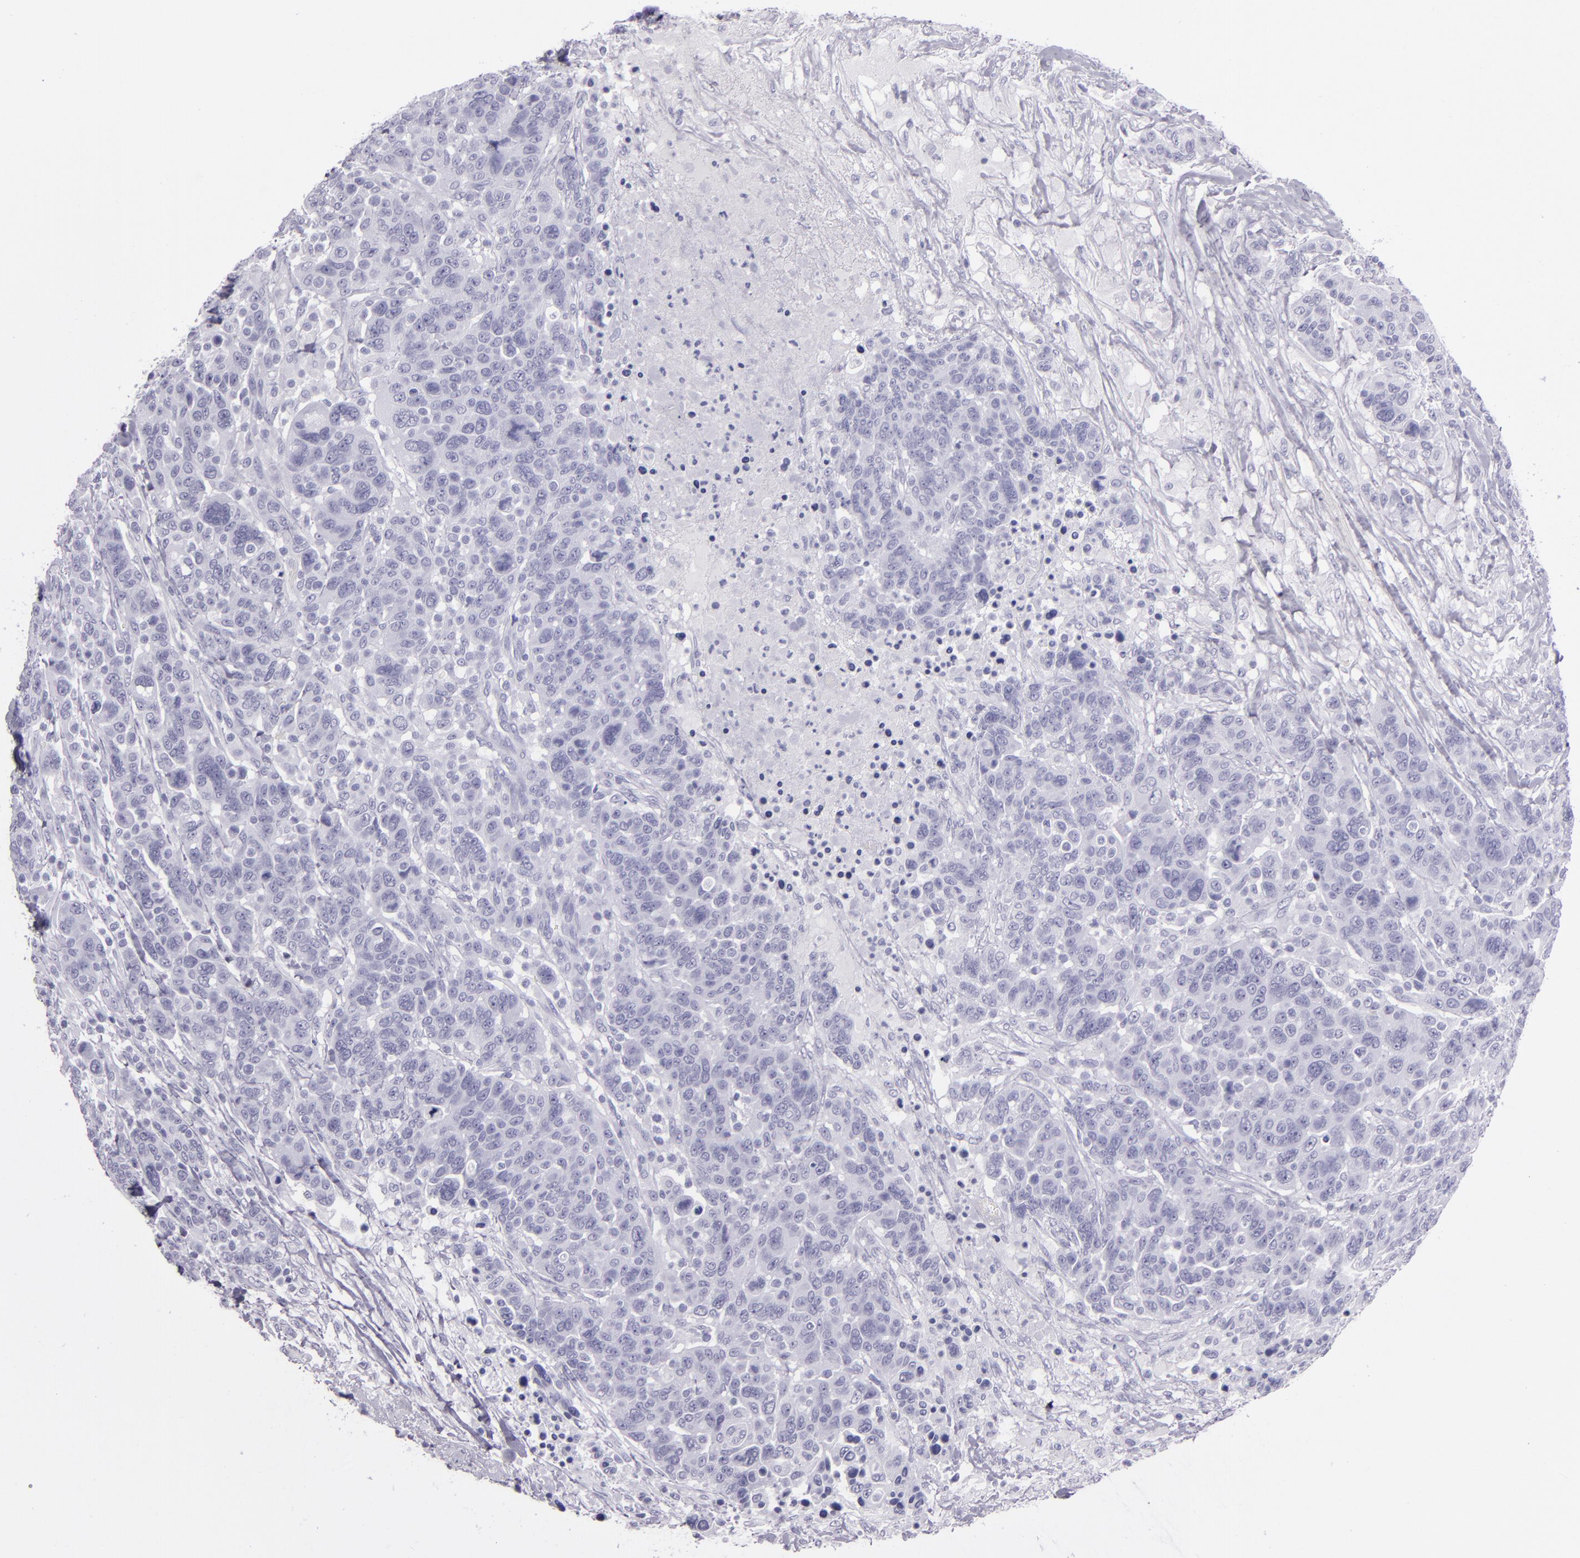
{"staining": {"intensity": "negative", "quantity": "none", "location": "none"}, "tissue": "breast cancer", "cell_type": "Tumor cells", "image_type": "cancer", "snomed": [{"axis": "morphology", "description": "Duct carcinoma"}, {"axis": "topography", "description": "Breast"}], "caption": "Intraductal carcinoma (breast) was stained to show a protein in brown. There is no significant expression in tumor cells.", "gene": "CR2", "patient": {"sex": "female", "age": 37}}